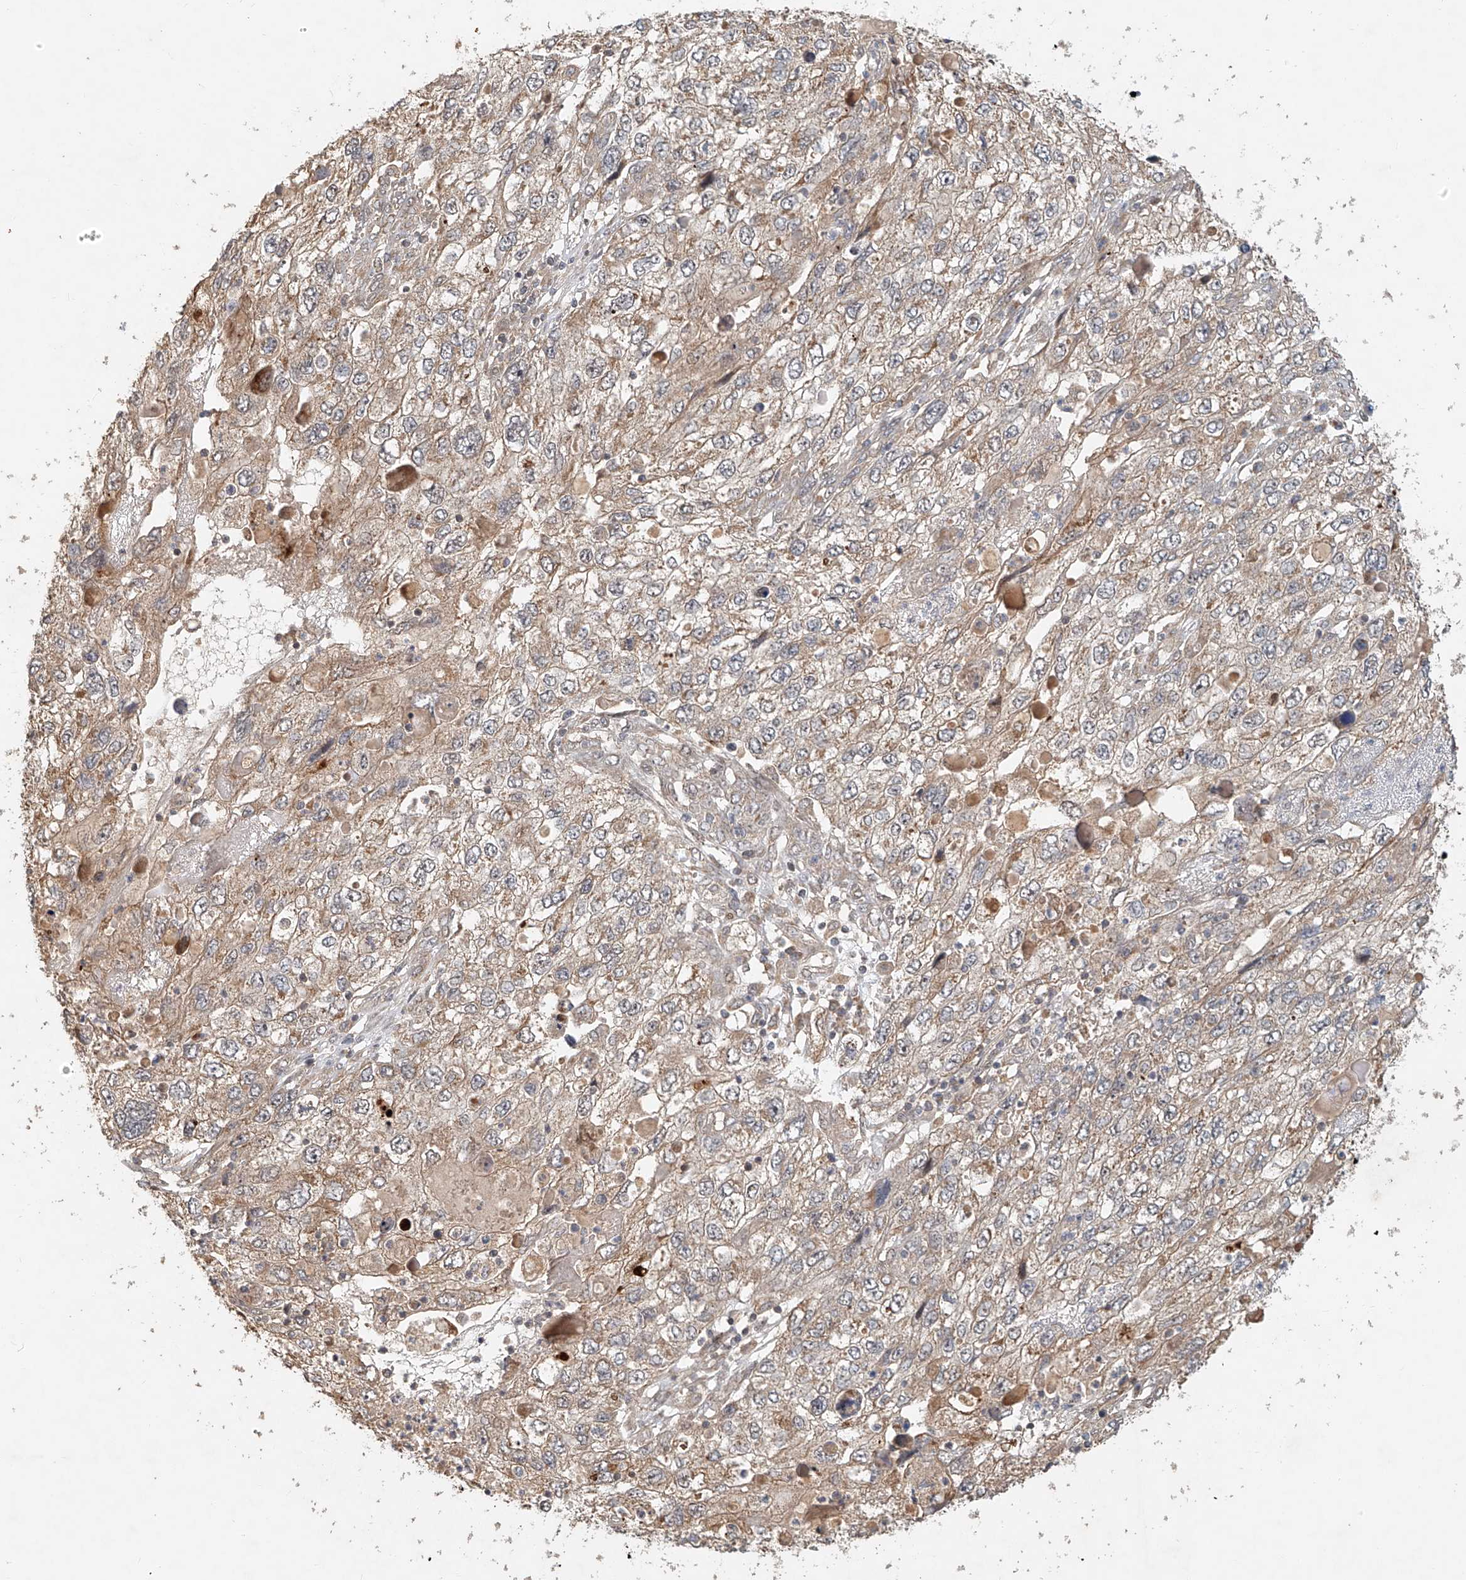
{"staining": {"intensity": "weak", "quantity": ">75%", "location": "cytoplasmic/membranous"}, "tissue": "endometrial cancer", "cell_type": "Tumor cells", "image_type": "cancer", "snomed": [{"axis": "morphology", "description": "Adenocarcinoma, NOS"}, {"axis": "topography", "description": "Endometrium"}], "caption": "Immunohistochemical staining of human endometrial cancer (adenocarcinoma) displays weak cytoplasmic/membranous protein positivity in about >75% of tumor cells. Immunohistochemistry (ihc) stains the protein of interest in brown and the nuclei are stained blue.", "gene": "TMEM61", "patient": {"sex": "female", "age": 49}}